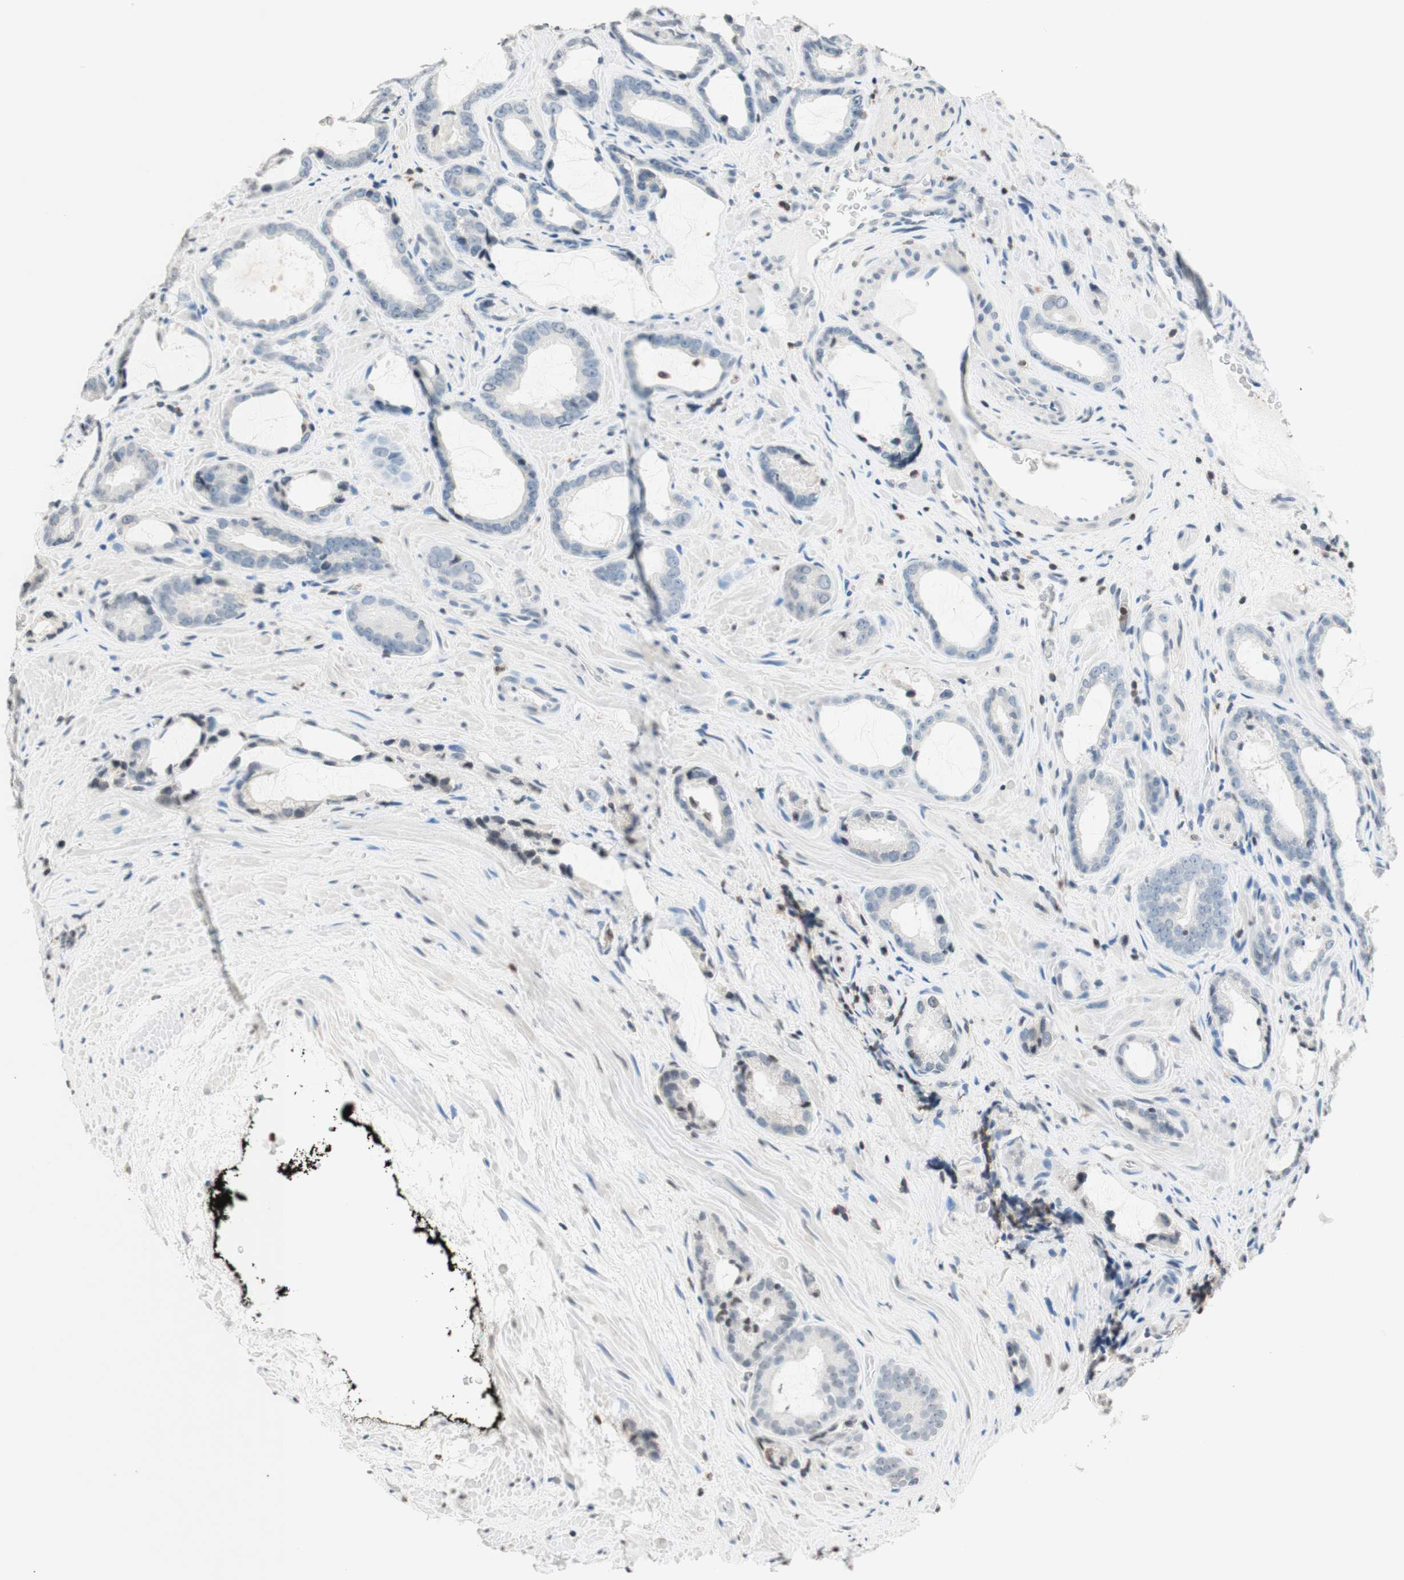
{"staining": {"intensity": "negative", "quantity": "none", "location": "none"}, "tissue": "prostate cancer", "cell_type": "Tumor cells", "image_type": "cancer", "snomed": [{"axis": "morphology", "description": "Adenocarcinoma, Low grade"}, {"axis": "topography", "description": "Prostate"}], "caption": "Human prostate cancer (low-grade adenocarcinoma) stained for a protein using IHC shows no positivity in tumor cells.", "gene": "WIPF1", "patient": {"sex": "male", "age": 60}}